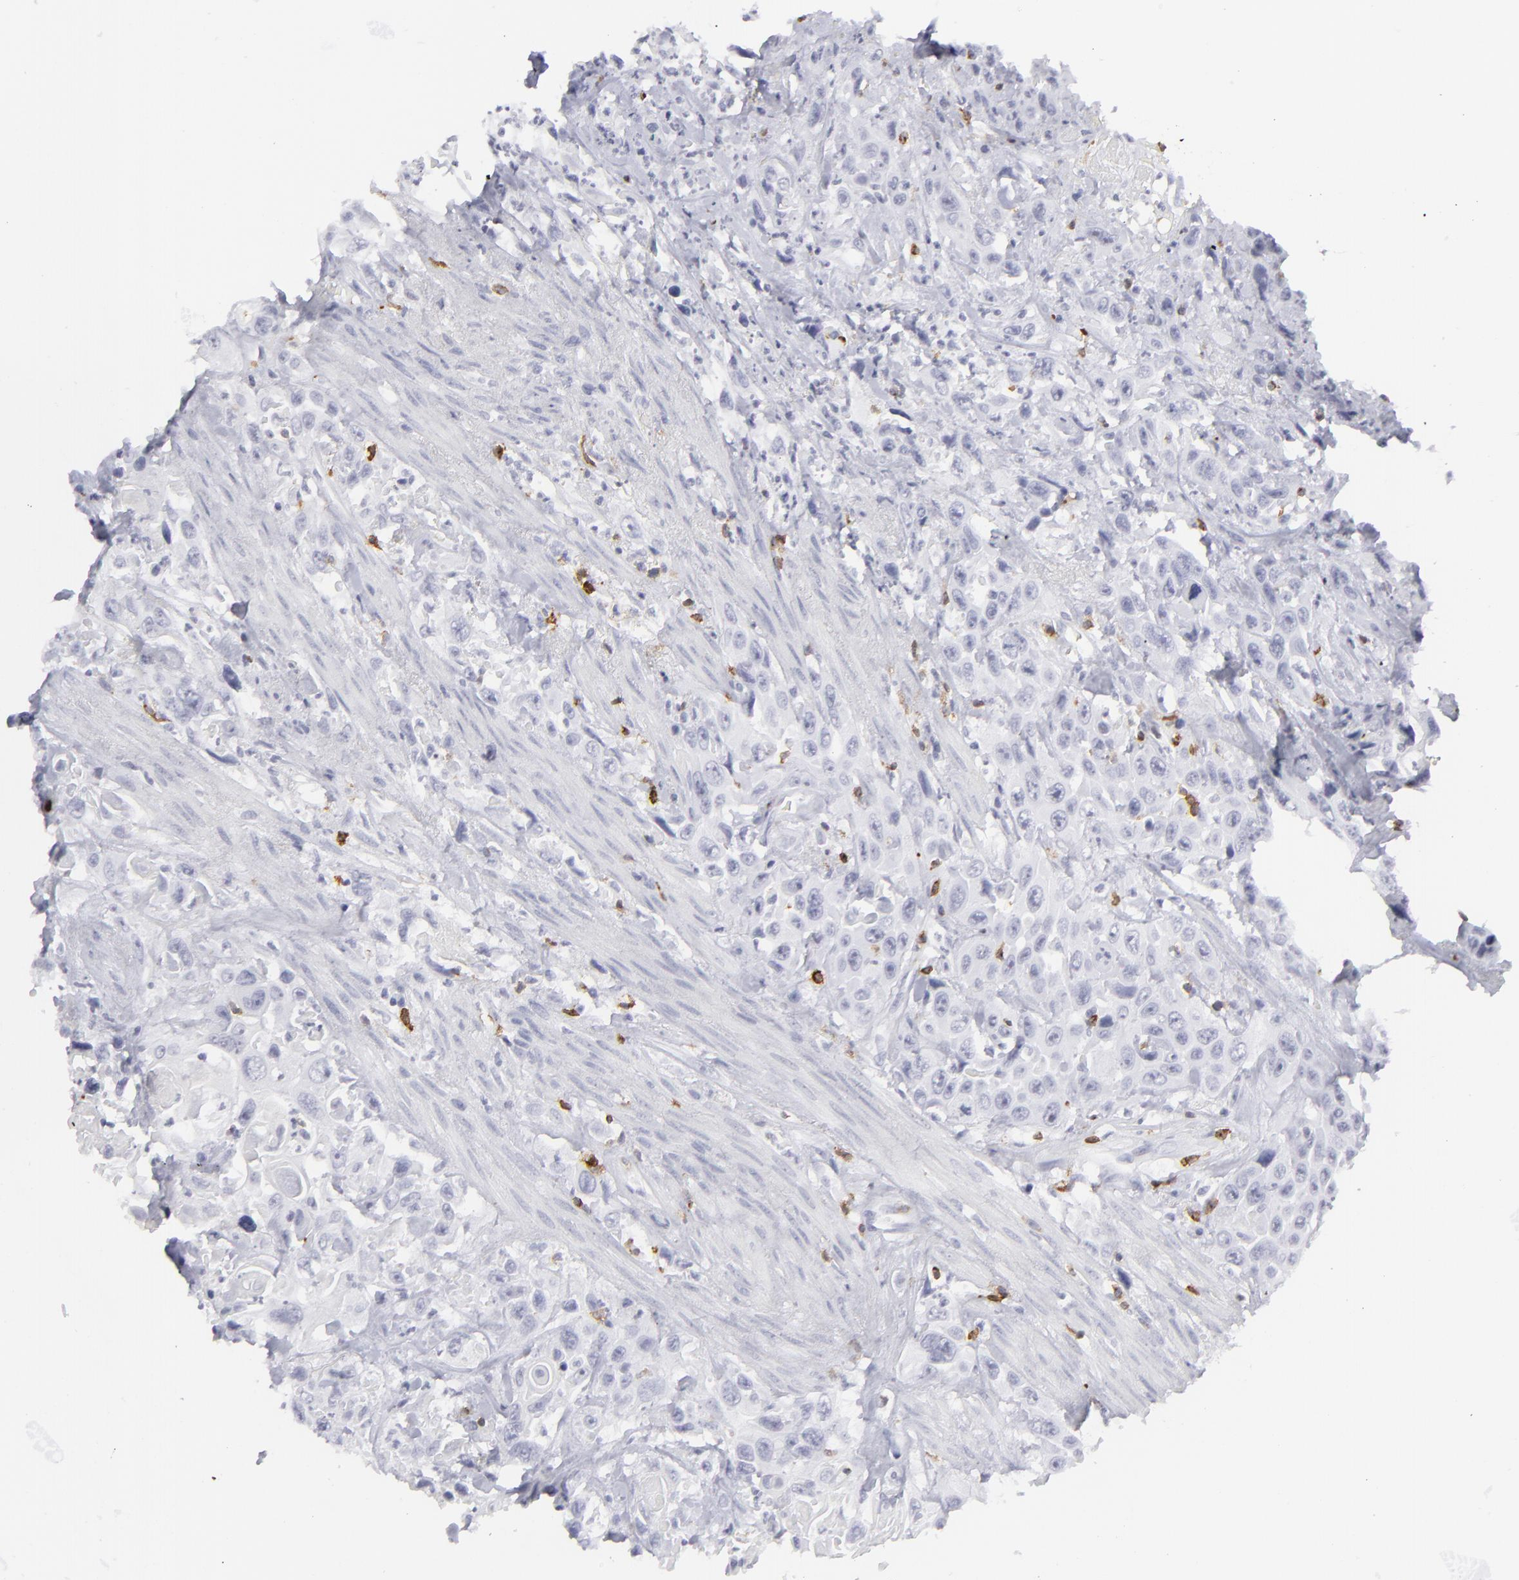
{"staining": {"intensity": "negative", "quantity": "none", "location": "none"}, "tissue": "urothelial cancer", "cell_type": "Tumor cells", "image_type": "cancer", "snomed": [{"axis": "morphology", "description": "Urothelial carcinoma, High grade"}, {"axis": "topography", "description": "Urinary bladder"}], "caption": "Immunohistochemistry (IHC) photomicrograph of neoplastic tissue: urothelial carcinoma (high-grade) stained with DAB exhibits no significant protein positivity in tumor cells. The staining is performed using DAB brown chromogen with nuclei counter-stained in using hematoxylin.", "gene": "CD7", "patient": {"sex": "female", "age": 84}}